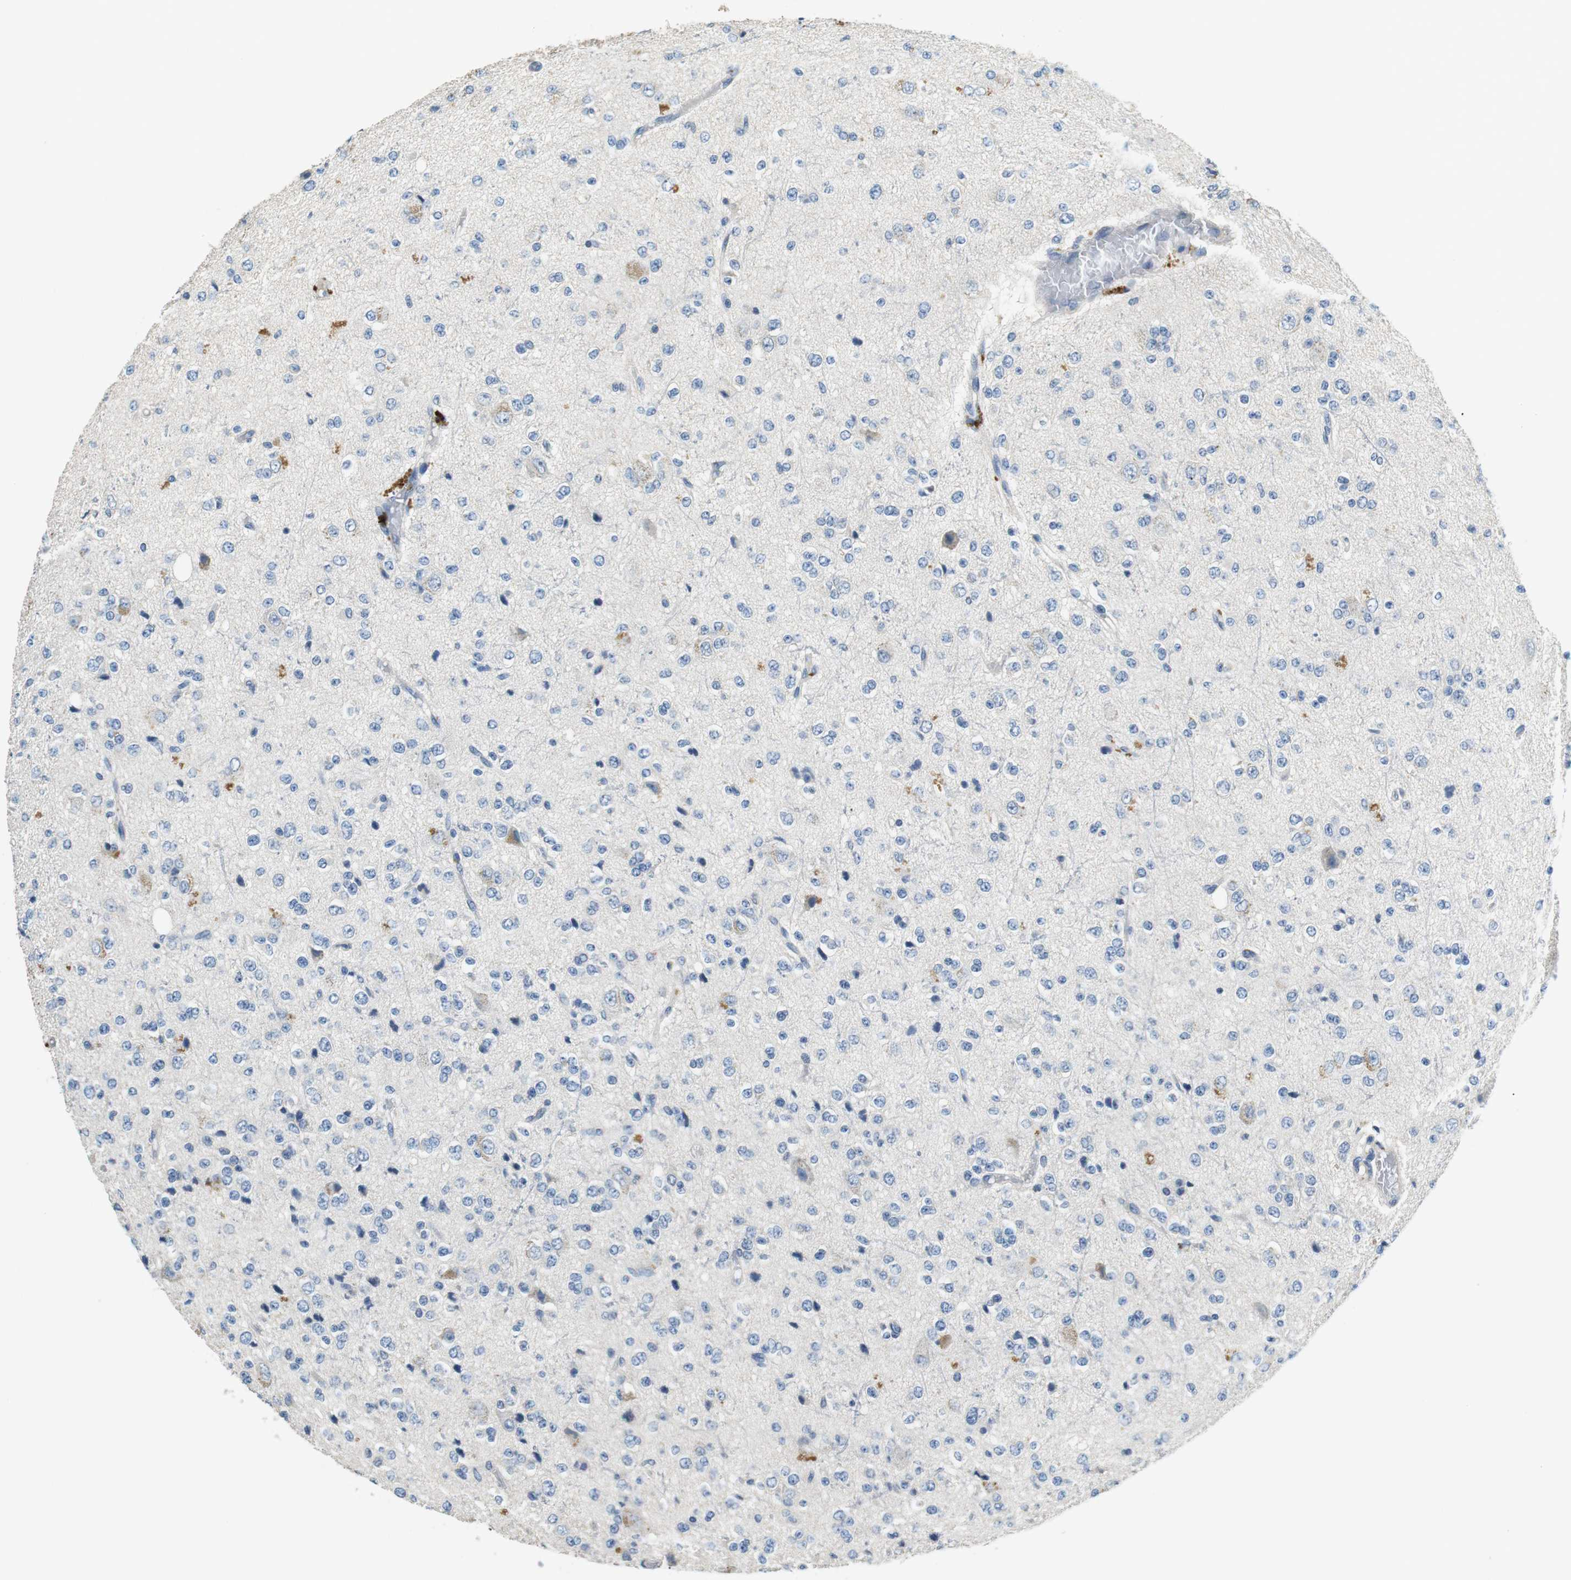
{"staining": {"intensity": "weak", "quantity": "<25%", "location": "cytoplasmic/membranous"}, "tissue": "glioma", "cell_type": "Tumor cells", "image_type": "cancer", "snomed": [{"axis": "morphology", "description": "Glioma, malignant, High grade"}, {"axis": "topography", "description": "pancreas cauda"}], "caption": "Immunohistochemical staining of human high-grade glioma (malignant) reveals no significant positivity in tumor cells.", "gene": "CD6", "patient": {"sex": "male", "age": 60}}